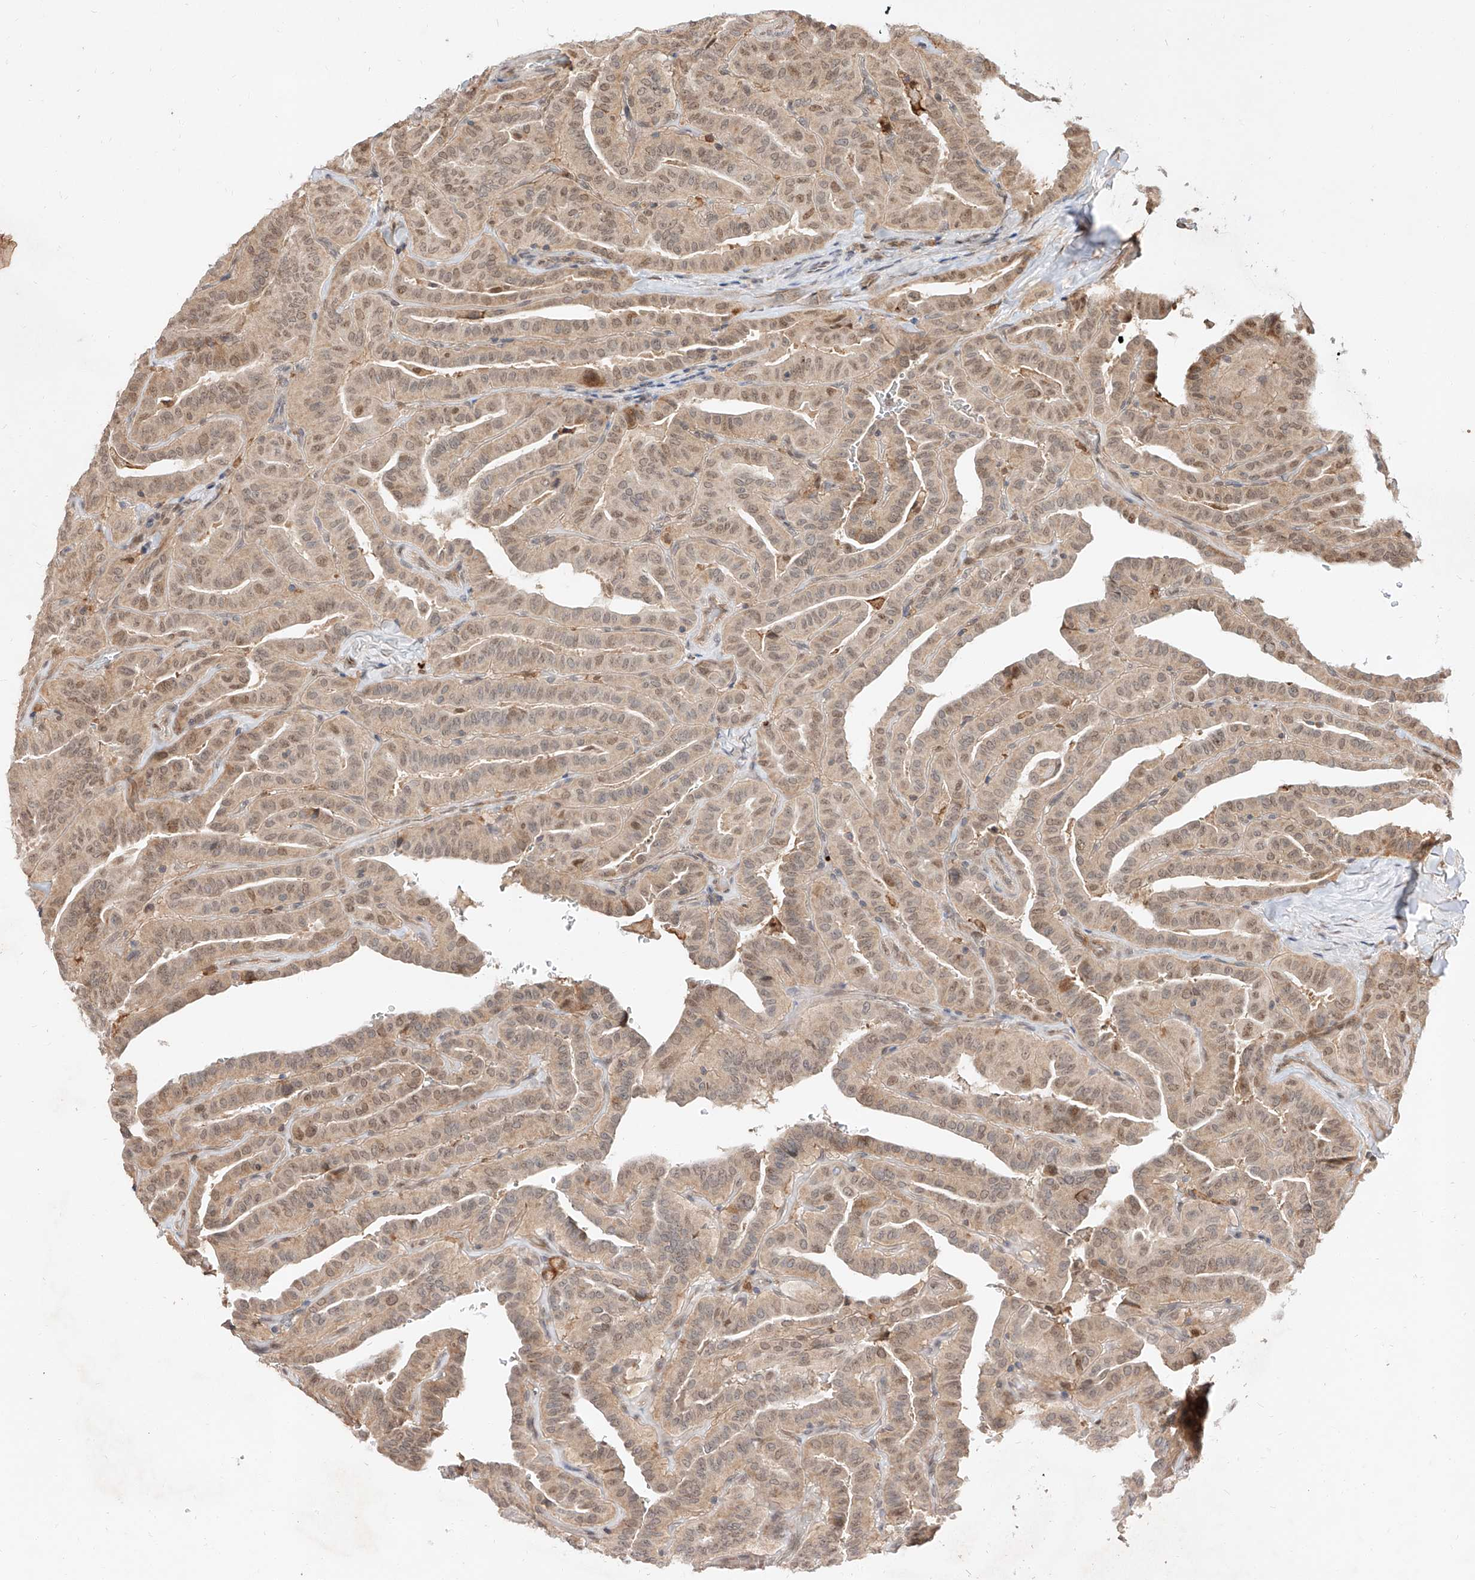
{"staining": {"intensity": "moderate", "quantity": ">75%", "location": "cytoplasmic/membranous,nuclear"}, "tissue": "thyroid cancer", "cell_type": "Tumor cells", "image_type": "cancer", "snomed": [{"axis": "morphology", "description": "Papillary adenocarcinoma, NOS"}, {"axis": "topography", "description": "Thyroid gland"}], "caption": "Thyroid cancer stained for a protein (brown) demonstrates moderate cytoplasmic/membranous and nuclear positive expression in about >75% of tumor cells.", "gene": "DIRAS3", "patient": {"sex": "male", "age": 77}}